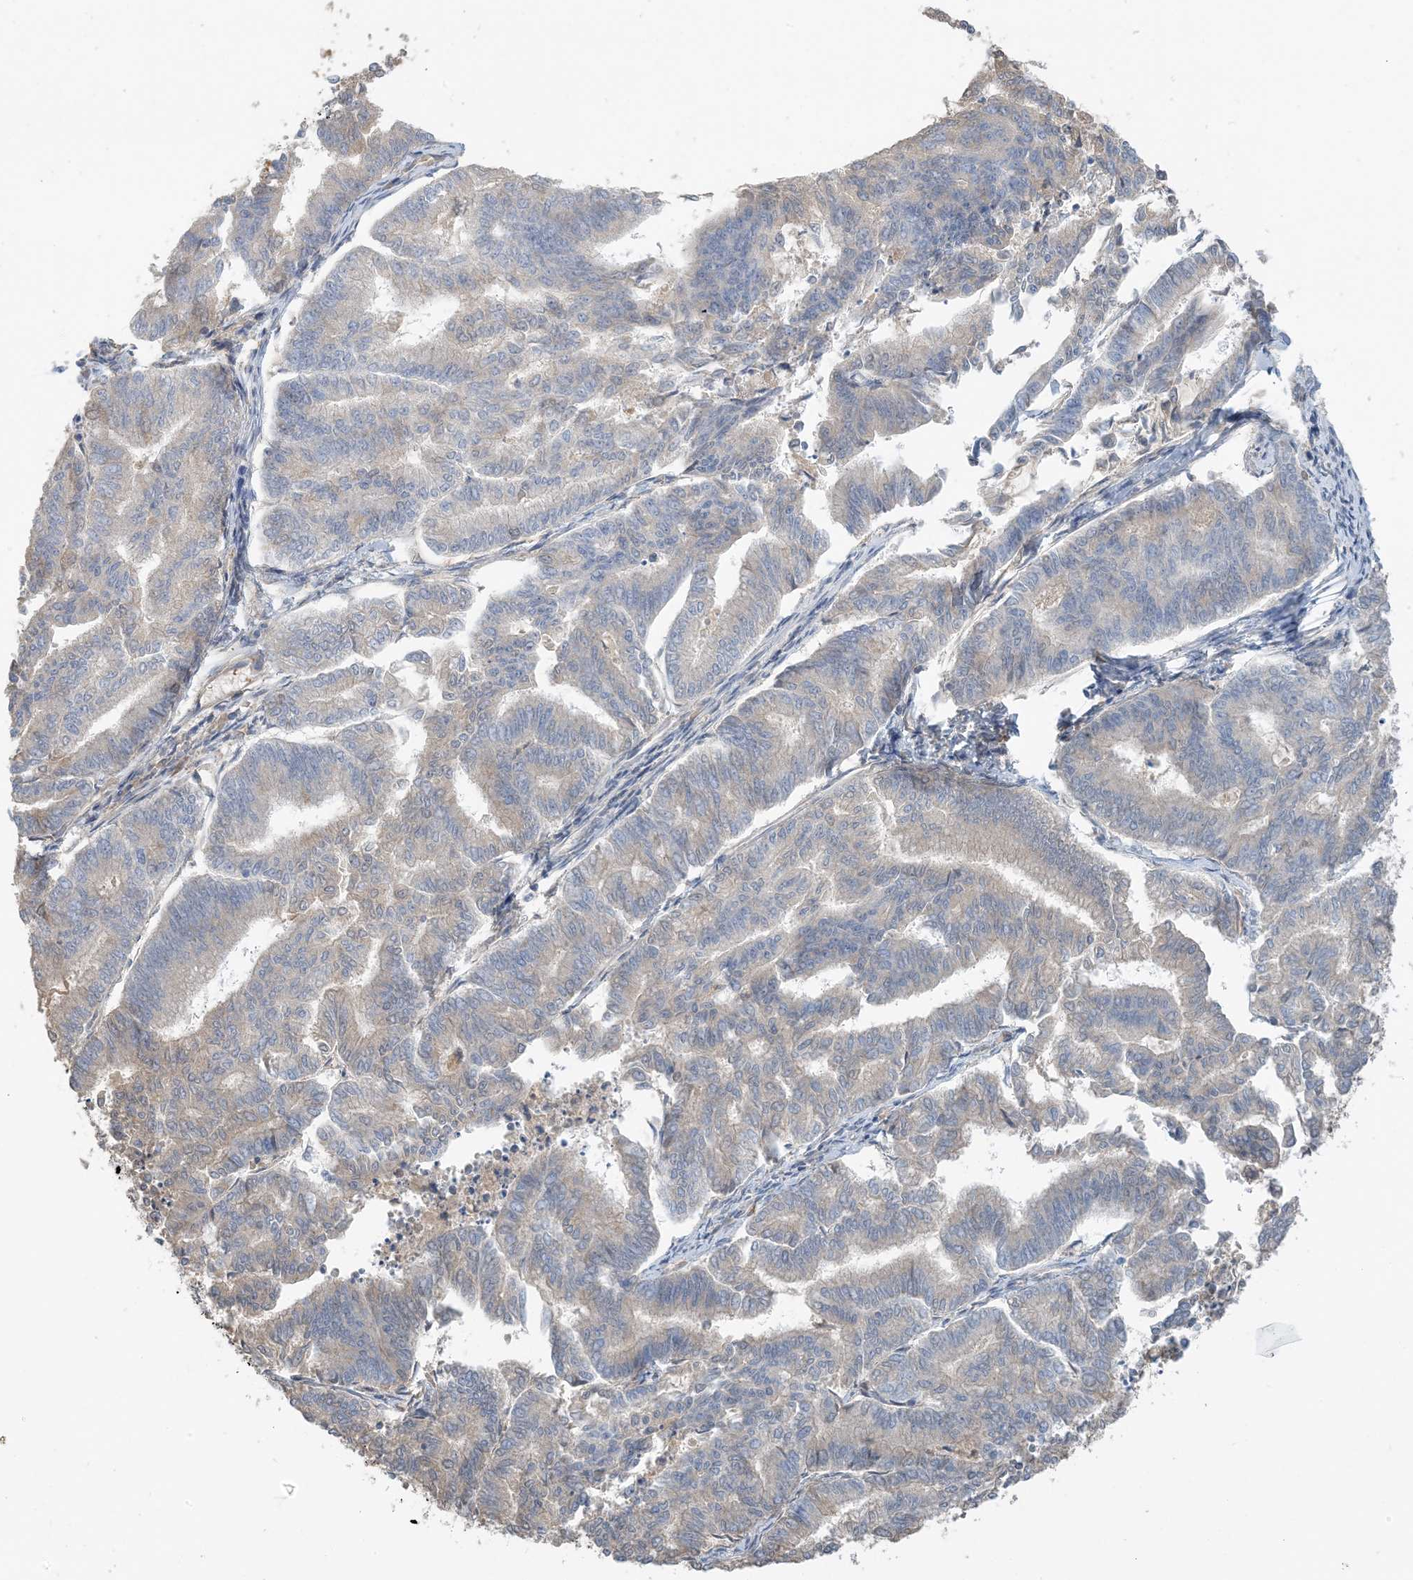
{"staining": {"intensity": "negative", "quantity": "none", "location": "none"}, "tissue": "endometrial cancer", "cell_type": "Tumor cells", "image_type": "cancer", "snomed": [{"axis": "morphology", "description": "Adenocarcinoma, NOS"}, {"axis": "topography", "description": "Endometrium"}], "caption": "Endometrial cancer stained for a protein using immunohistochemistry (IHC) demonstrates no positivity tumor cells.", "gene": "USP53", "patient": {"sex": "female", "age": 79}}